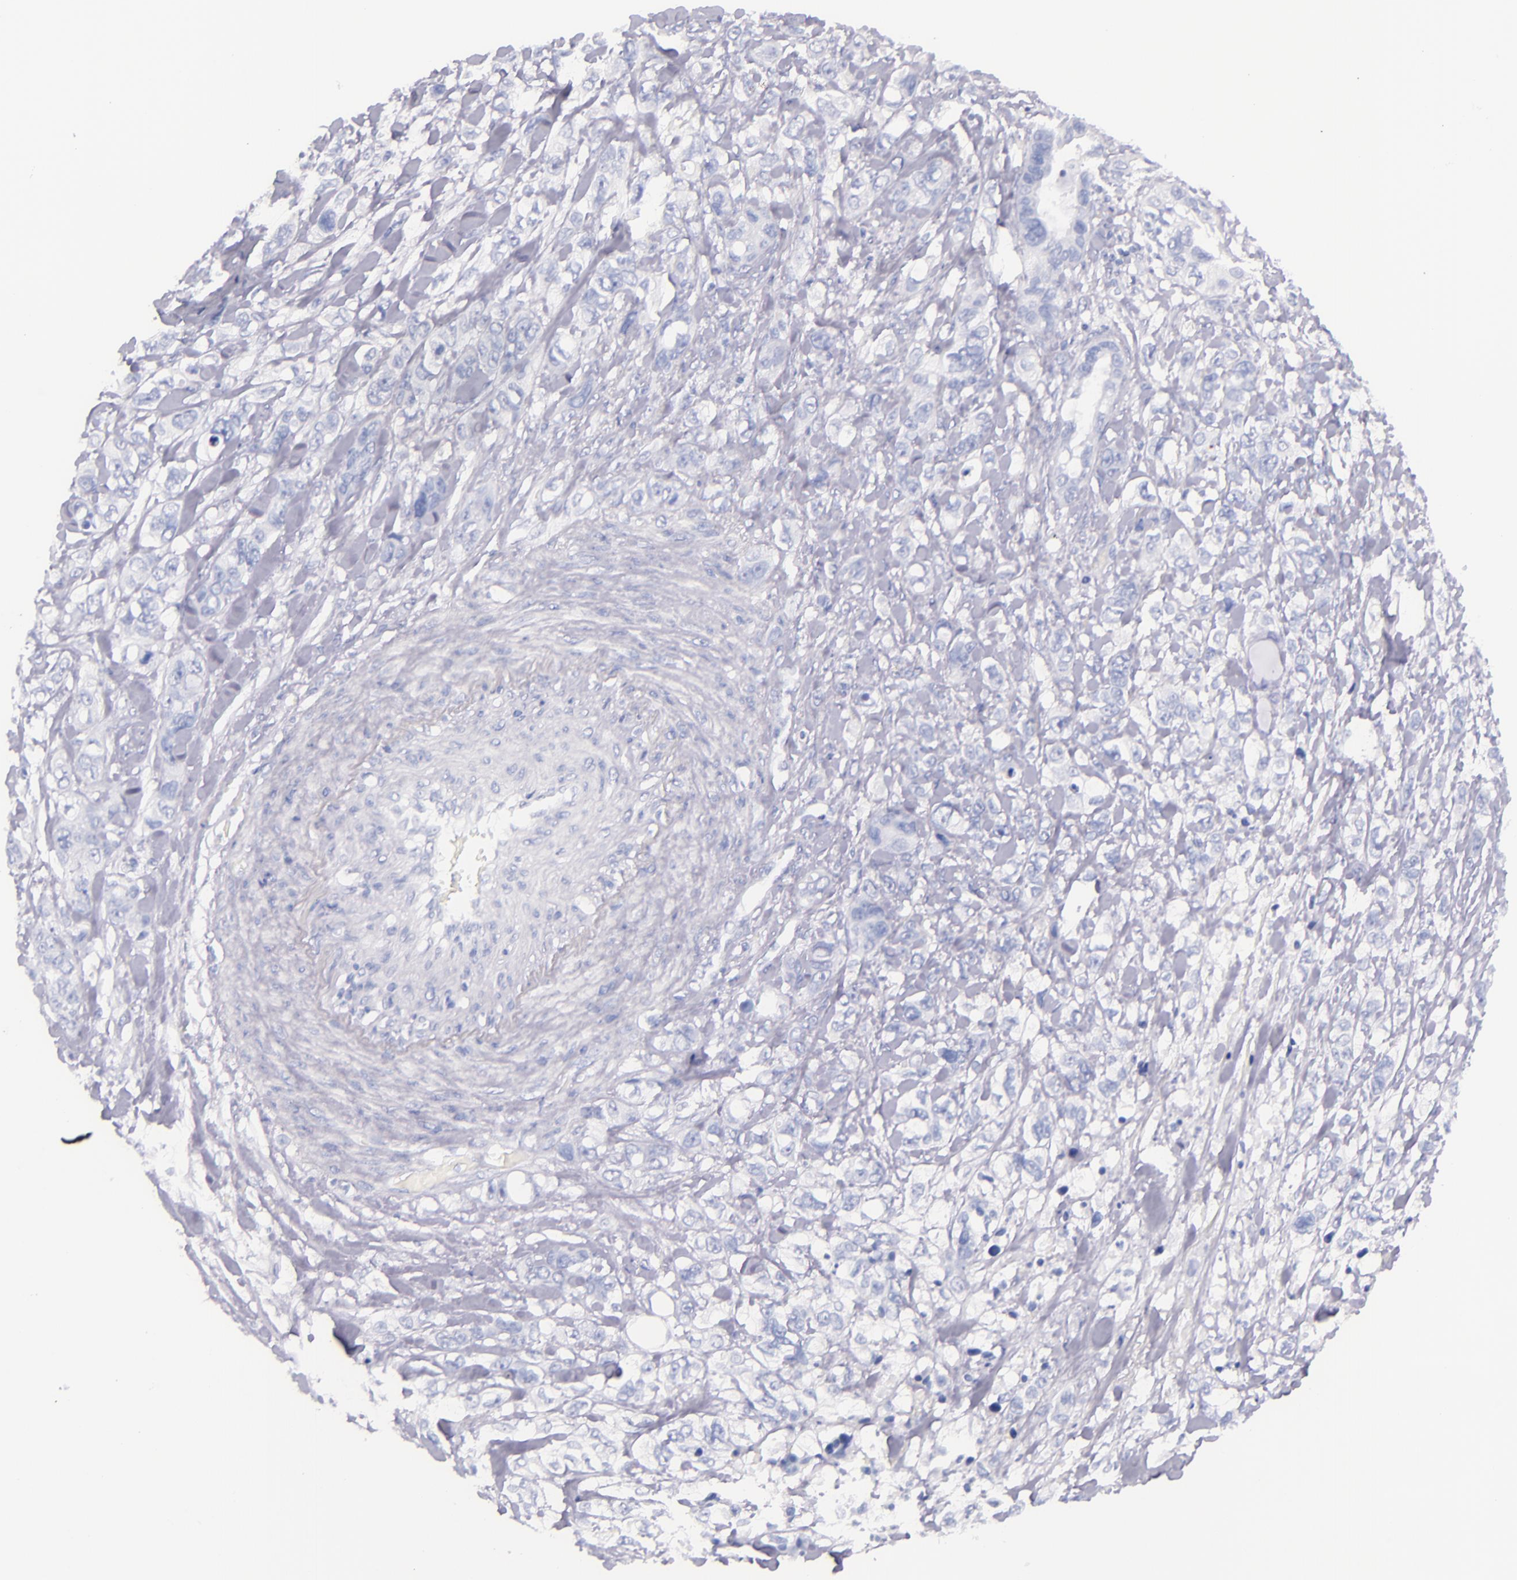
{"staining": {"intensity": "negative", "quantity": "none", "location": "none"}, "tissue": "stomach cancer", "cell_type": "Tumor cells", "image_type": "cancer", "snomed": [{"axis": "morphology", "description": "Adenocarcinoma, NOS"}, {"axis": "topography", "description": "Stomach, upper"}], "caption": "This is a image of immunohistochemistry (IHC) staining of stomach adenocarcinoma, which shows no expression in tumor cells.", "gene": "SFTPB", "patient": {"sex": "male", "age": 47}}